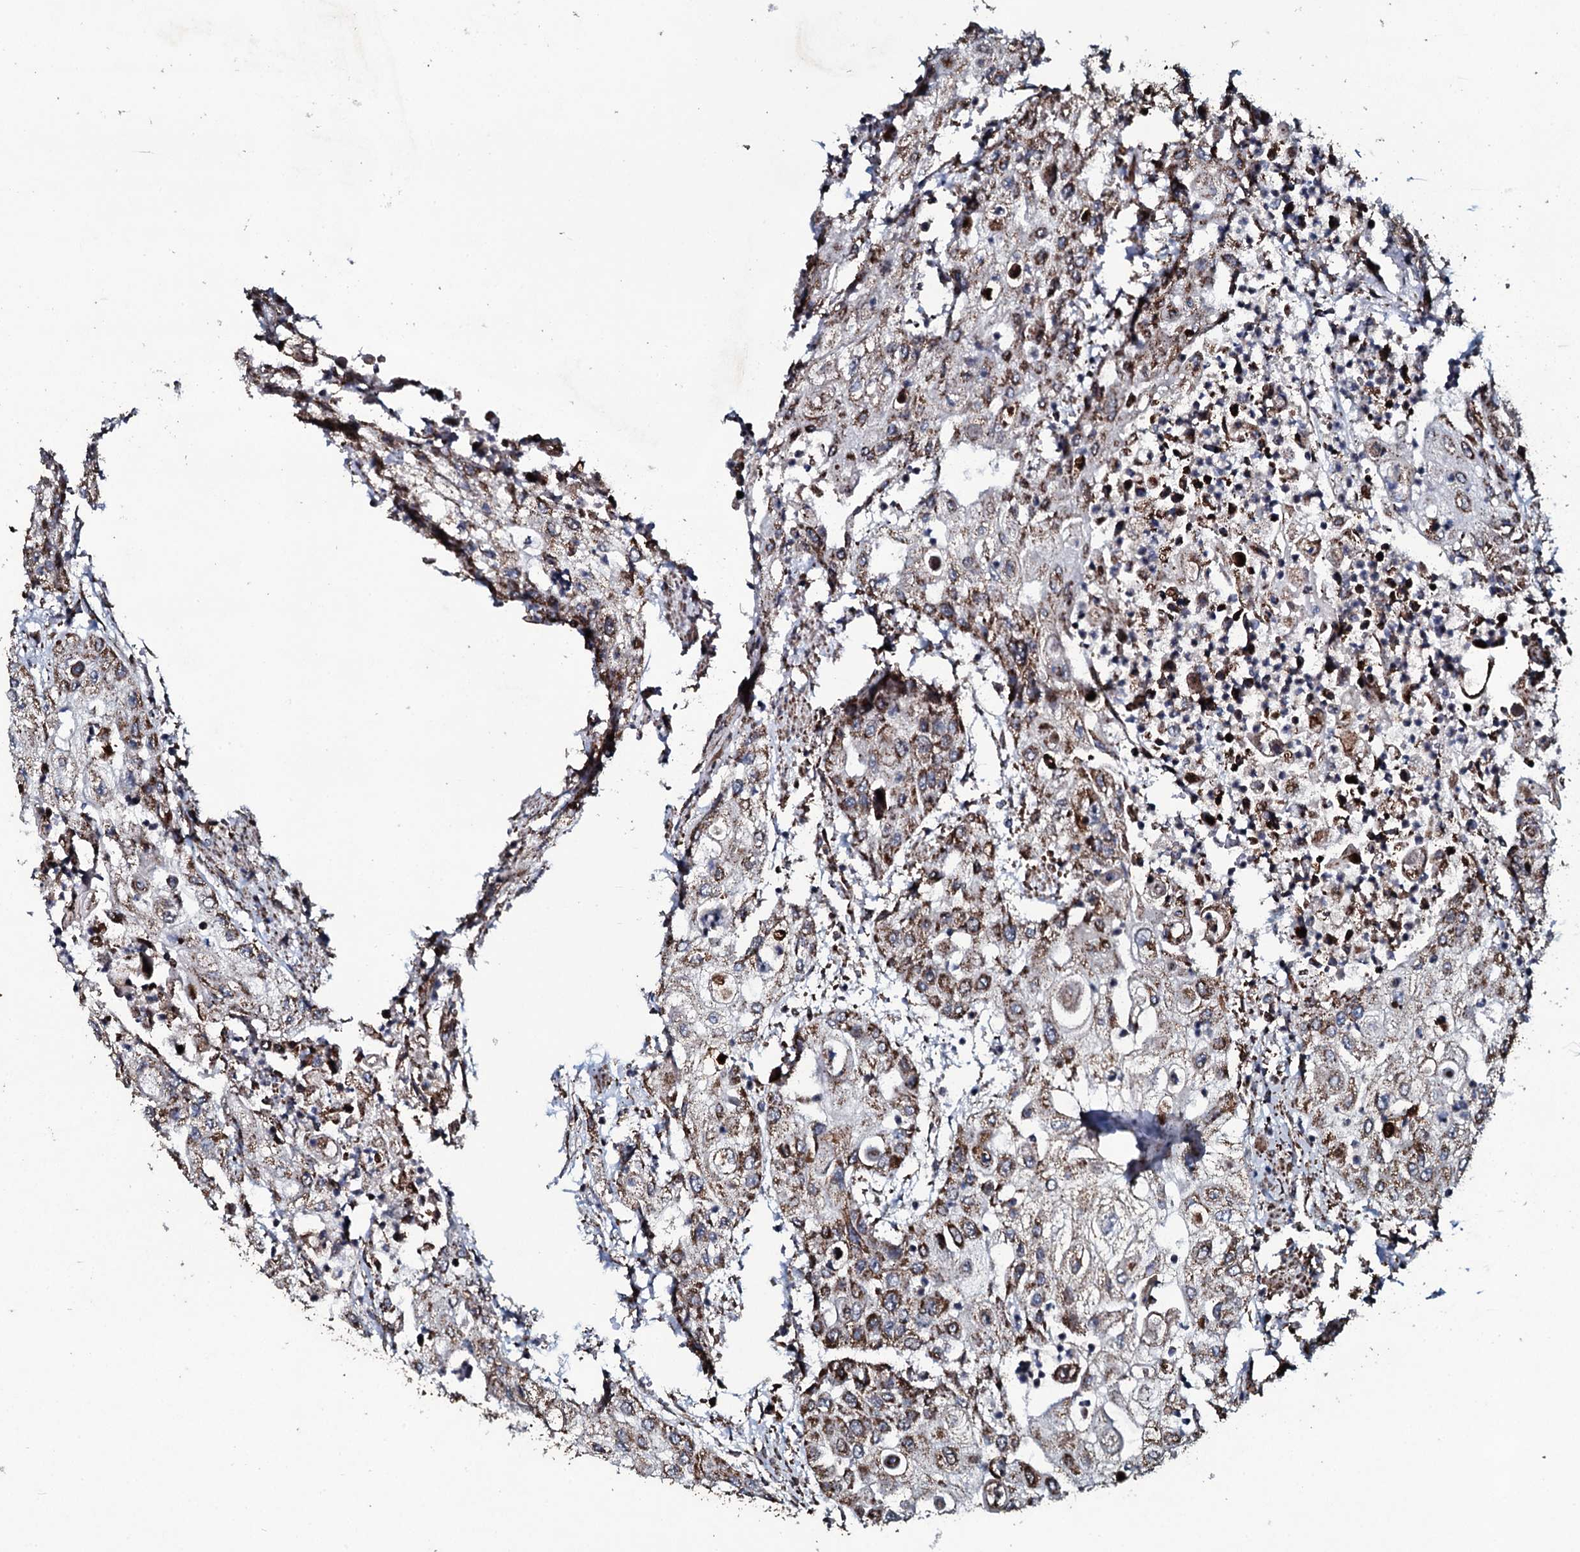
{"staining": {"intensity": "moderate", "quantity": ">75%", "location": "cytoplasmic/membranous"}, "tissue": "urothelial cancer", "cell_type": "Tumor cells", "image_type": "cancer", "snomed": [{"axis": "morphology", "description": "Urothelial carcinoma, High grade"}, {"axis": "topography", "description": "Urinary bladder"}], "caption": "Urothelial carcinoma (high-grade) stained with DAB IHC demonstrates medium levels of moderate cytoplasmic/membranous positivity in about >75% of tumor cells.", "gene": "DYNC2I2", "patient": {"sex": "female", "age": 79}}